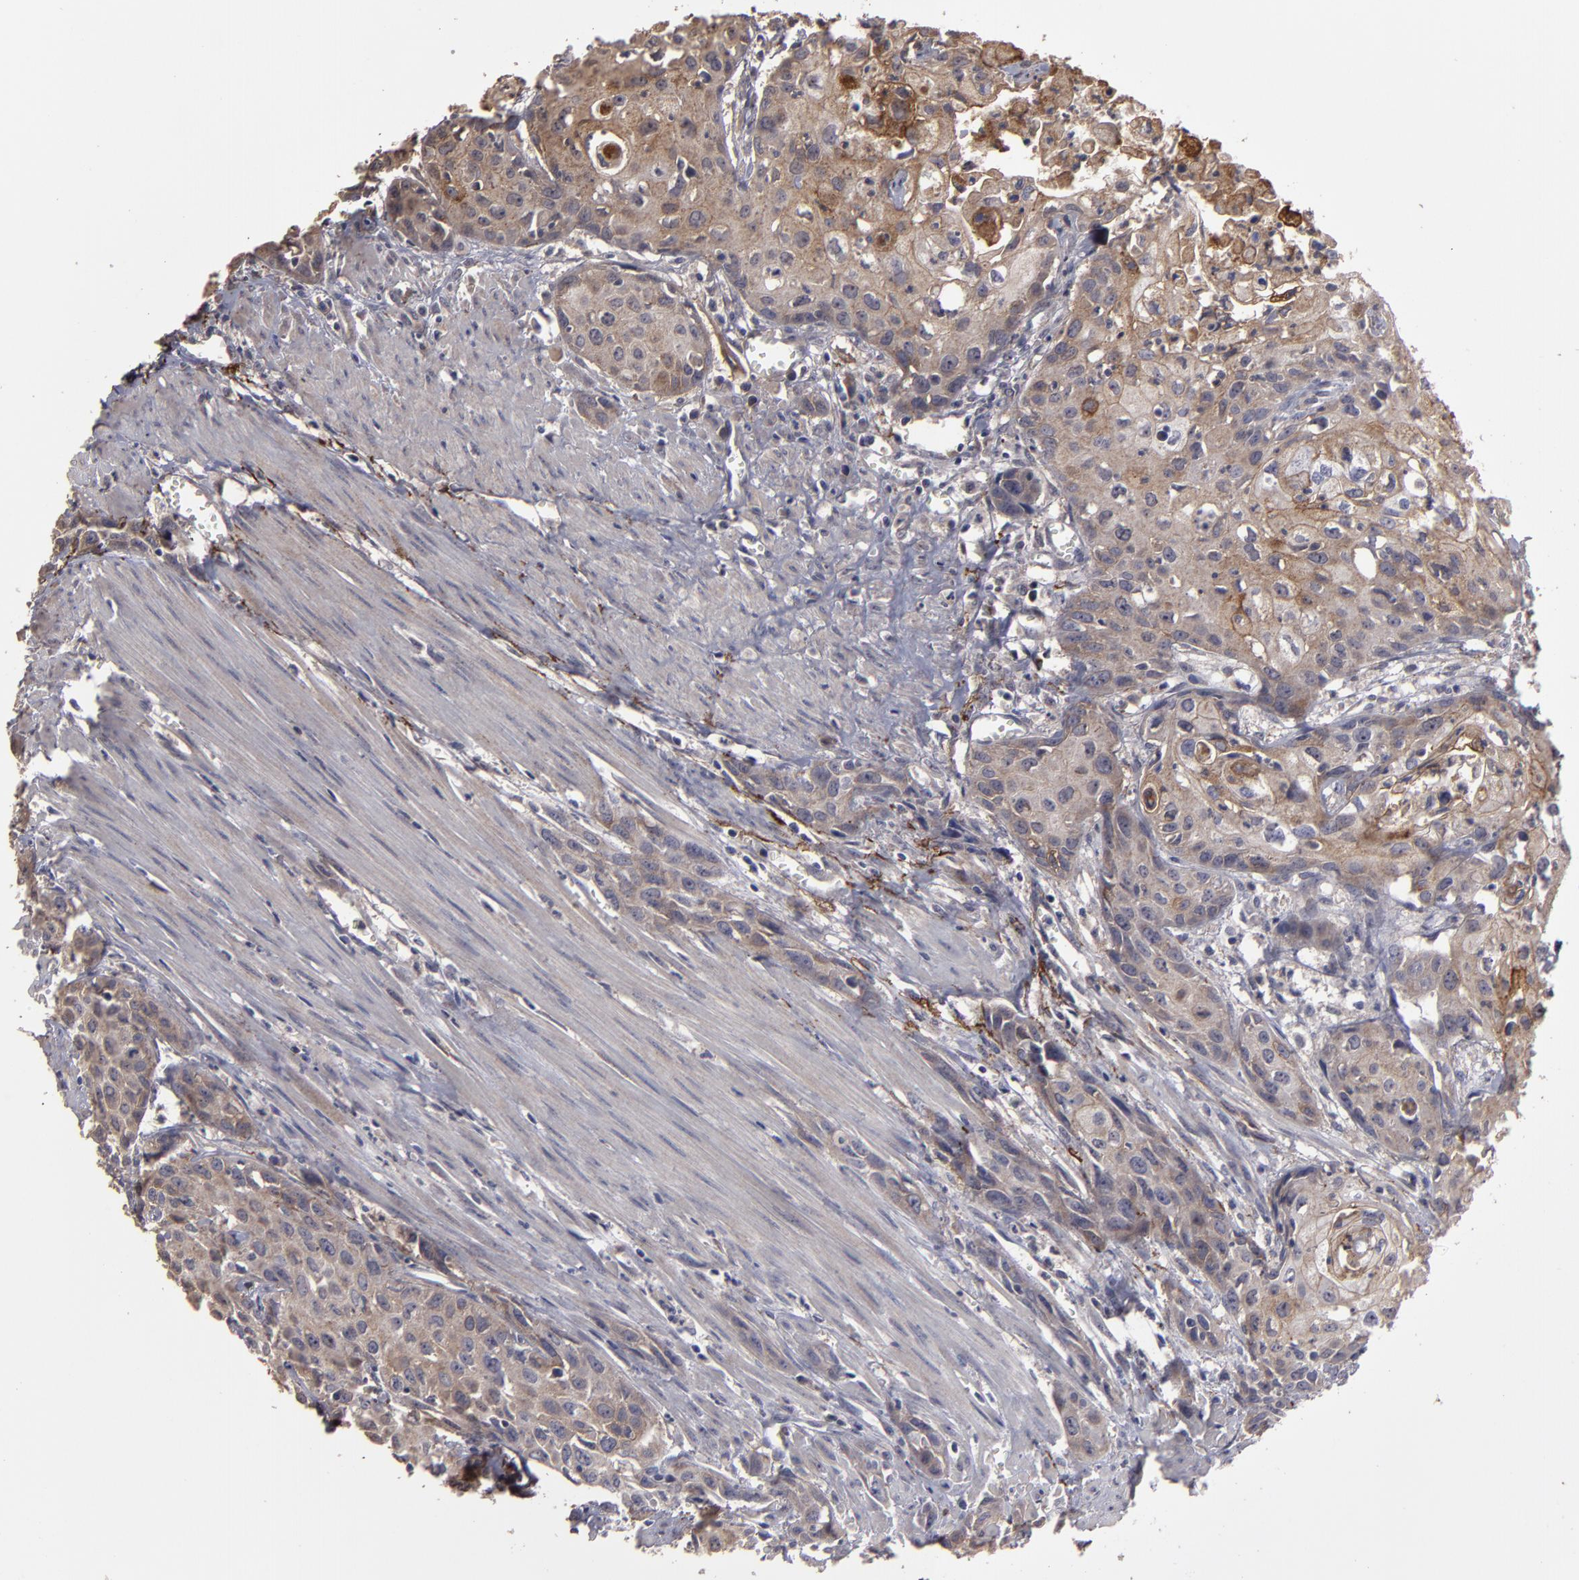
{"staining": {"intensity": "moderate", "quantity": ">75%", "location": "cytoplasmic/membranous"}, "tissue": "urothelial cancer", "cell_type": "Tumor cells", "image_type": "cancer", "snomed": [{"axis": "morphology", "description": "Urothelial carcinoma, High grade"}, {"axis": "topography", "description": "Urinary bladder"}], "caption": "A histopathology image of human urothelial cancer stained for a protein exhibits moderate cytoplasmic/membranous brown staining in tumor cells.", "gene": "CD55", "patient": {"sex": "male", "age": 54}}